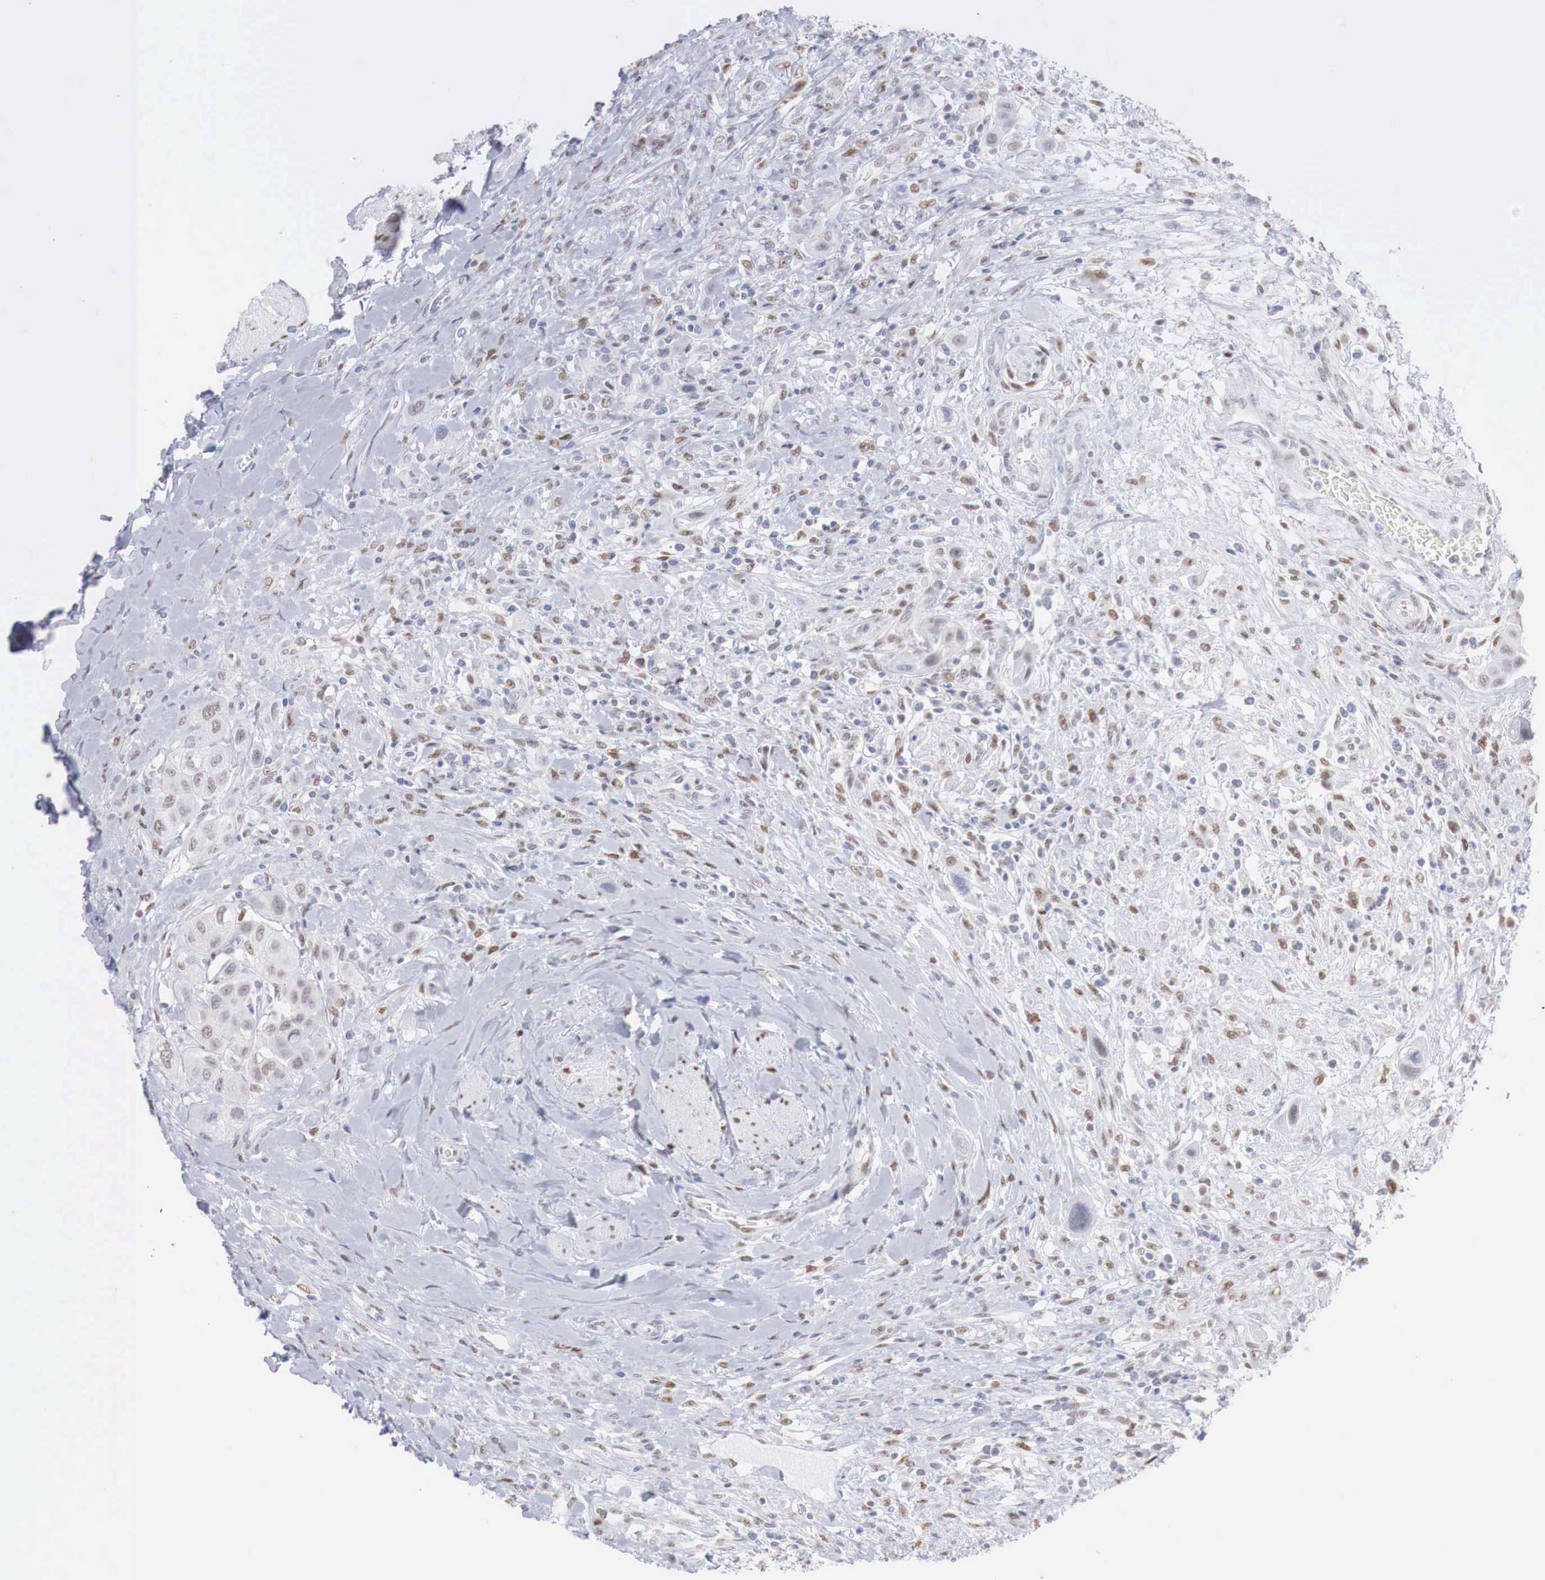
{"staining": {"intensity": "moderate", "quantity": "25%-75%", "location": "cytoplasmic/membranous"}, "tissue": "urothelial cancer", "cell_type": "Tumor cells", "image_type": "cancer", "snomed": [{"axis": "morphology", "description": "Urothelial carcinoma, High grade"}, {"axis": "topography", "description": "Urinary bladder"}], "caption": "Protein expression analysis of human high-grade urothelial carcinoma reveals moderate cytoplasmic/membranous positivity in approximately 25%-75% of tumor cells.", "gene": "FOXP2", "patient": {"sex": "male", "age": 50}}